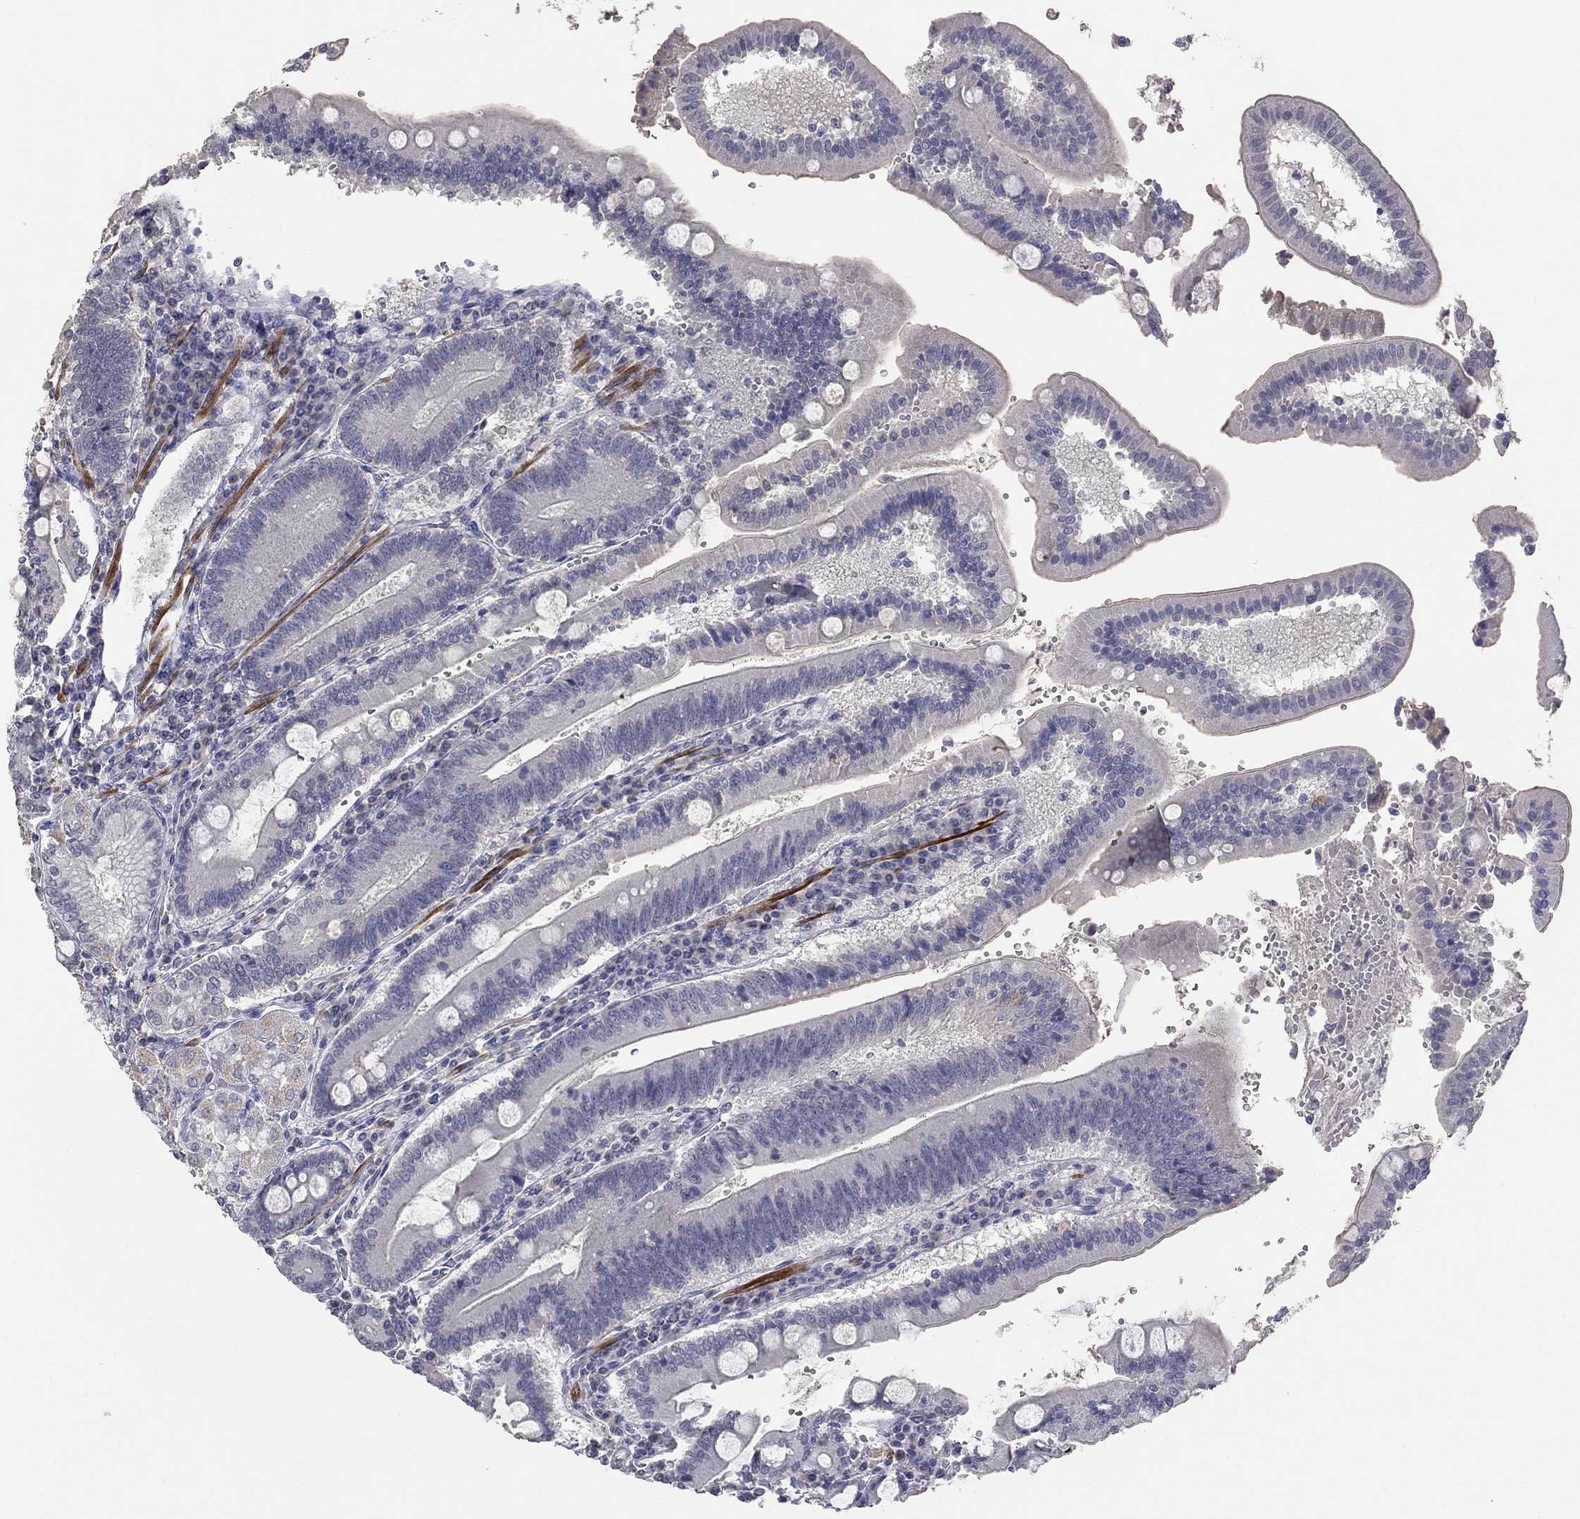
{"staining": {"intensity": "negative", "quantity": "none", "location": "none"}, "tissue": "duodenum", "cell_type": "Glandular cells", "image_type": "normal", "snomed": [{"axis": "morphology", "description": "Normal tissue, NOS"}, {"axis": "topography", "description": "Duodenum"}], "caption": "Micrograph shows no significant protein staining in glandular cells of normal duodenum.", "gene": "IP6K3", "patient": {"sex": "female", "age": 62}}